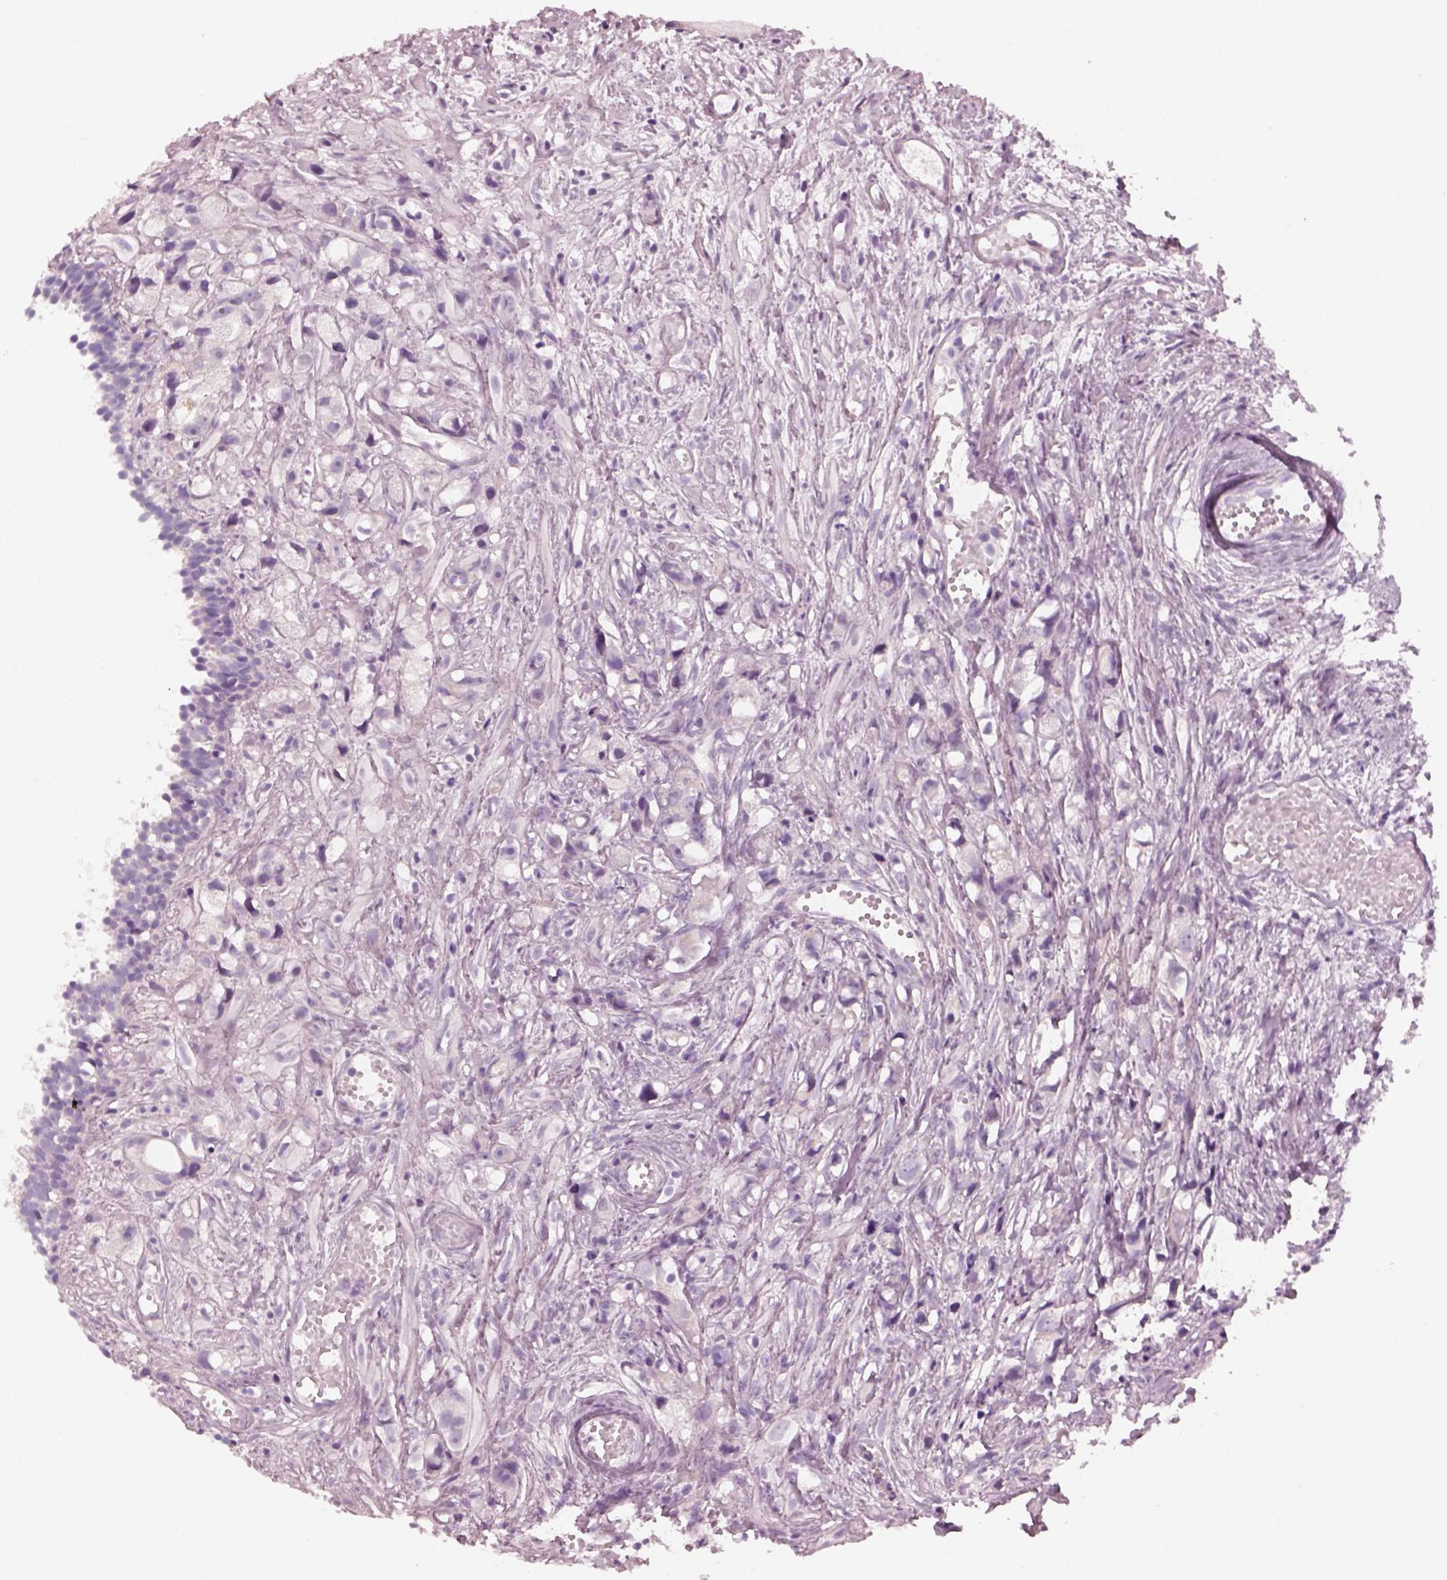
{"staining": {"intensity": "negative", "quantity": "none", "location": "none"}, "tissue": "prostate cancer", "cell_type": "Tumor cells", "image_type": "cancer", "snomed": [{"axis": "morphology", "description": "Adenocarcinoma, High grade"}, {"axis": "topography", "description": "Prostate"}], "caption": "DAB immunohistochemical staining of high-grade adenocarcinoma (prostate) reveals no significant staining in tumor cells.", "gene": "PDC", "patient": {"sex": "male", "age": 75}}